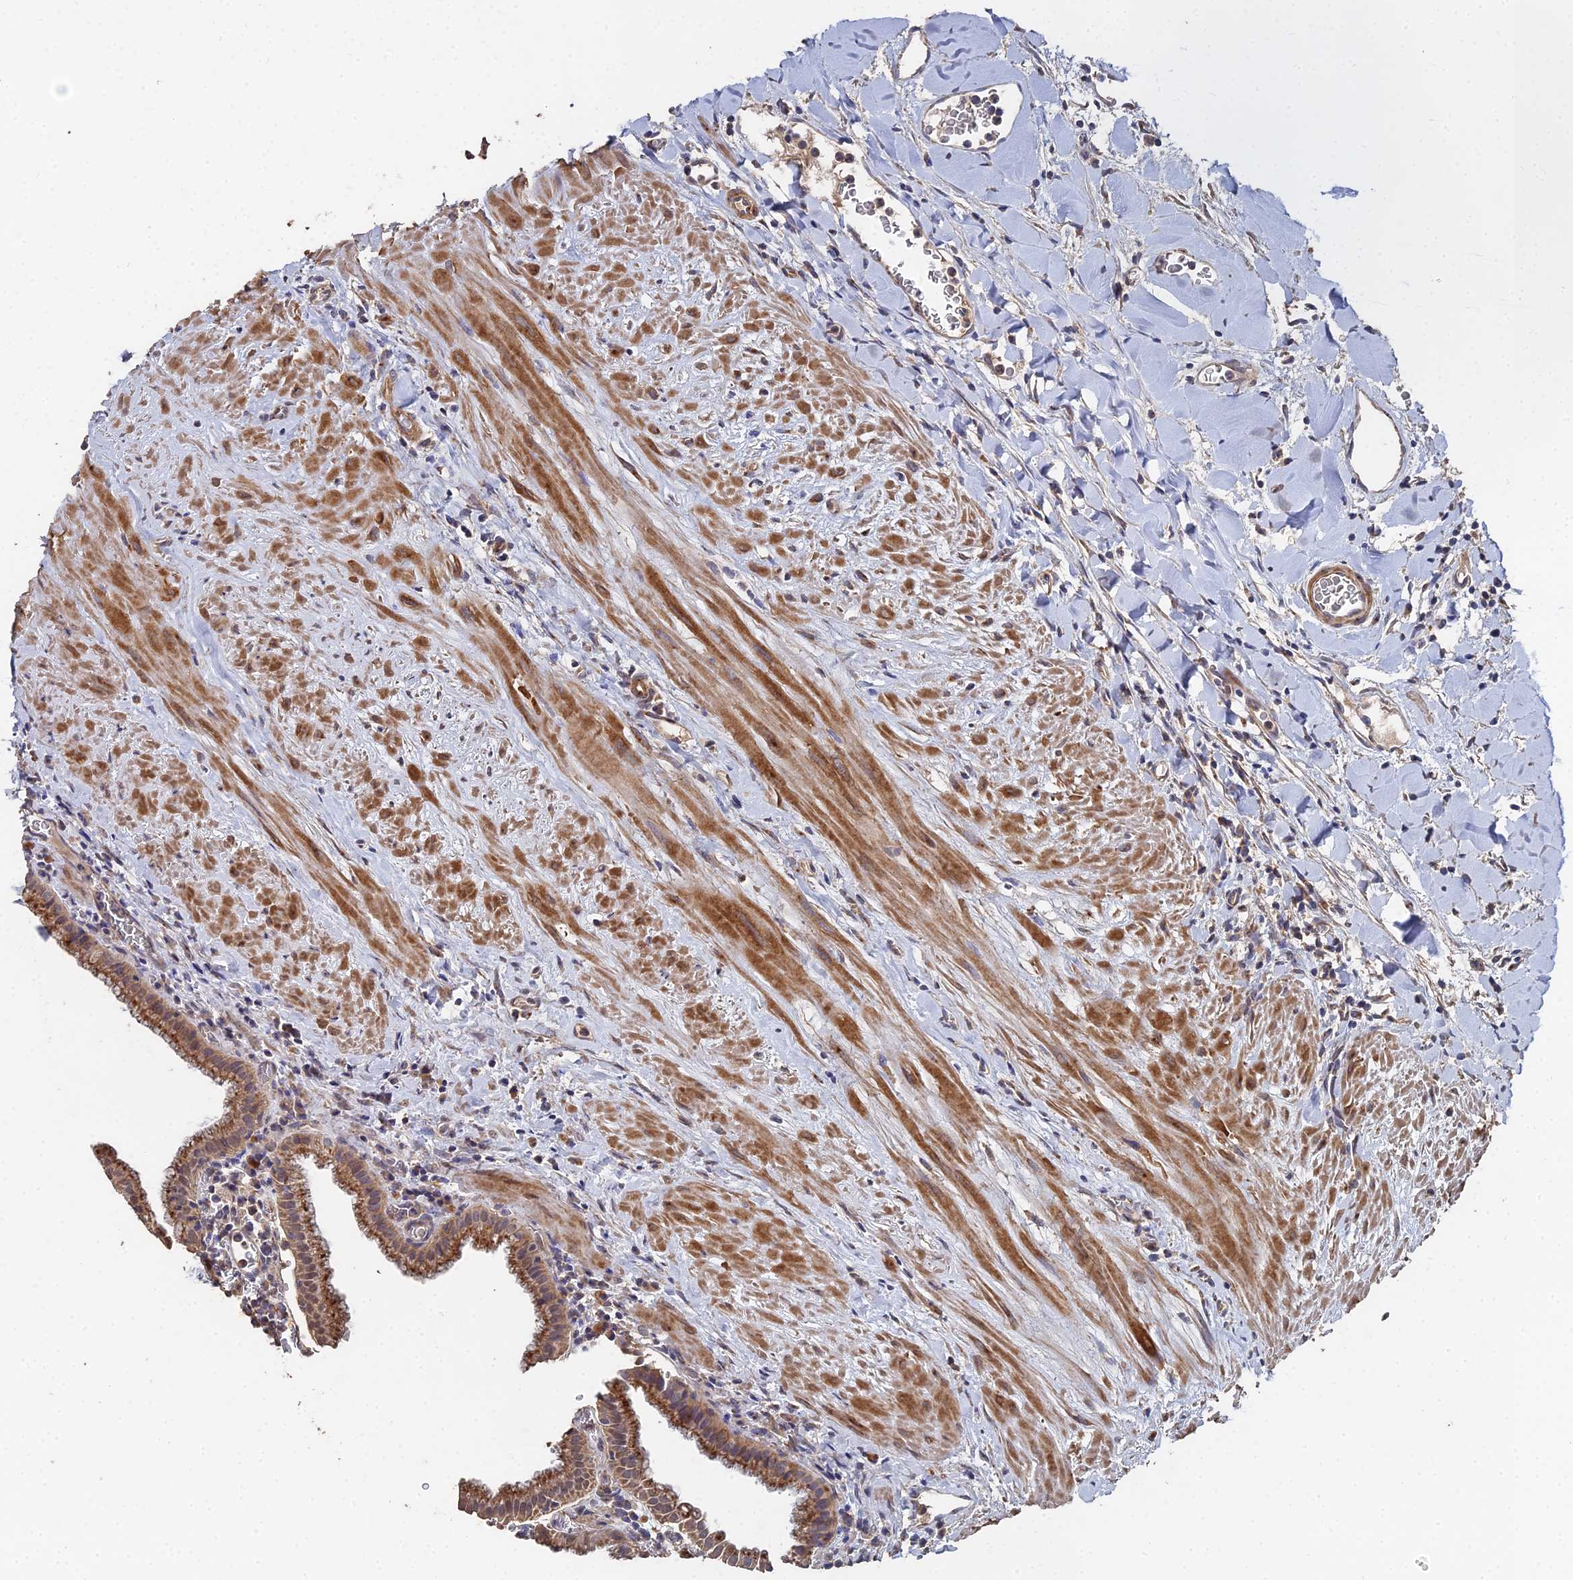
{"staining": {"intensity": "moderate", "quantity": ">75%", "location": "cytoplasmic/membranous"}, "tissue": "gallbladder", "cell_type": "Glandular cells", "image_type": "normal", "snomed": [{"axis": "morphology", "description": "Normal tissue, NOS"}, {"axis": "topography", "description": "Gallbladder"}], "caption": "Immunohistochemistry (DAB (3,3'-diaminobenzidine)) staining of normal human gallbladder displays moderate cytoplasmic/membranous protein expression in about >75% of glandular cells.", "gene": "SPANXN4", "patient": {"sex": "male", "age": 78}}